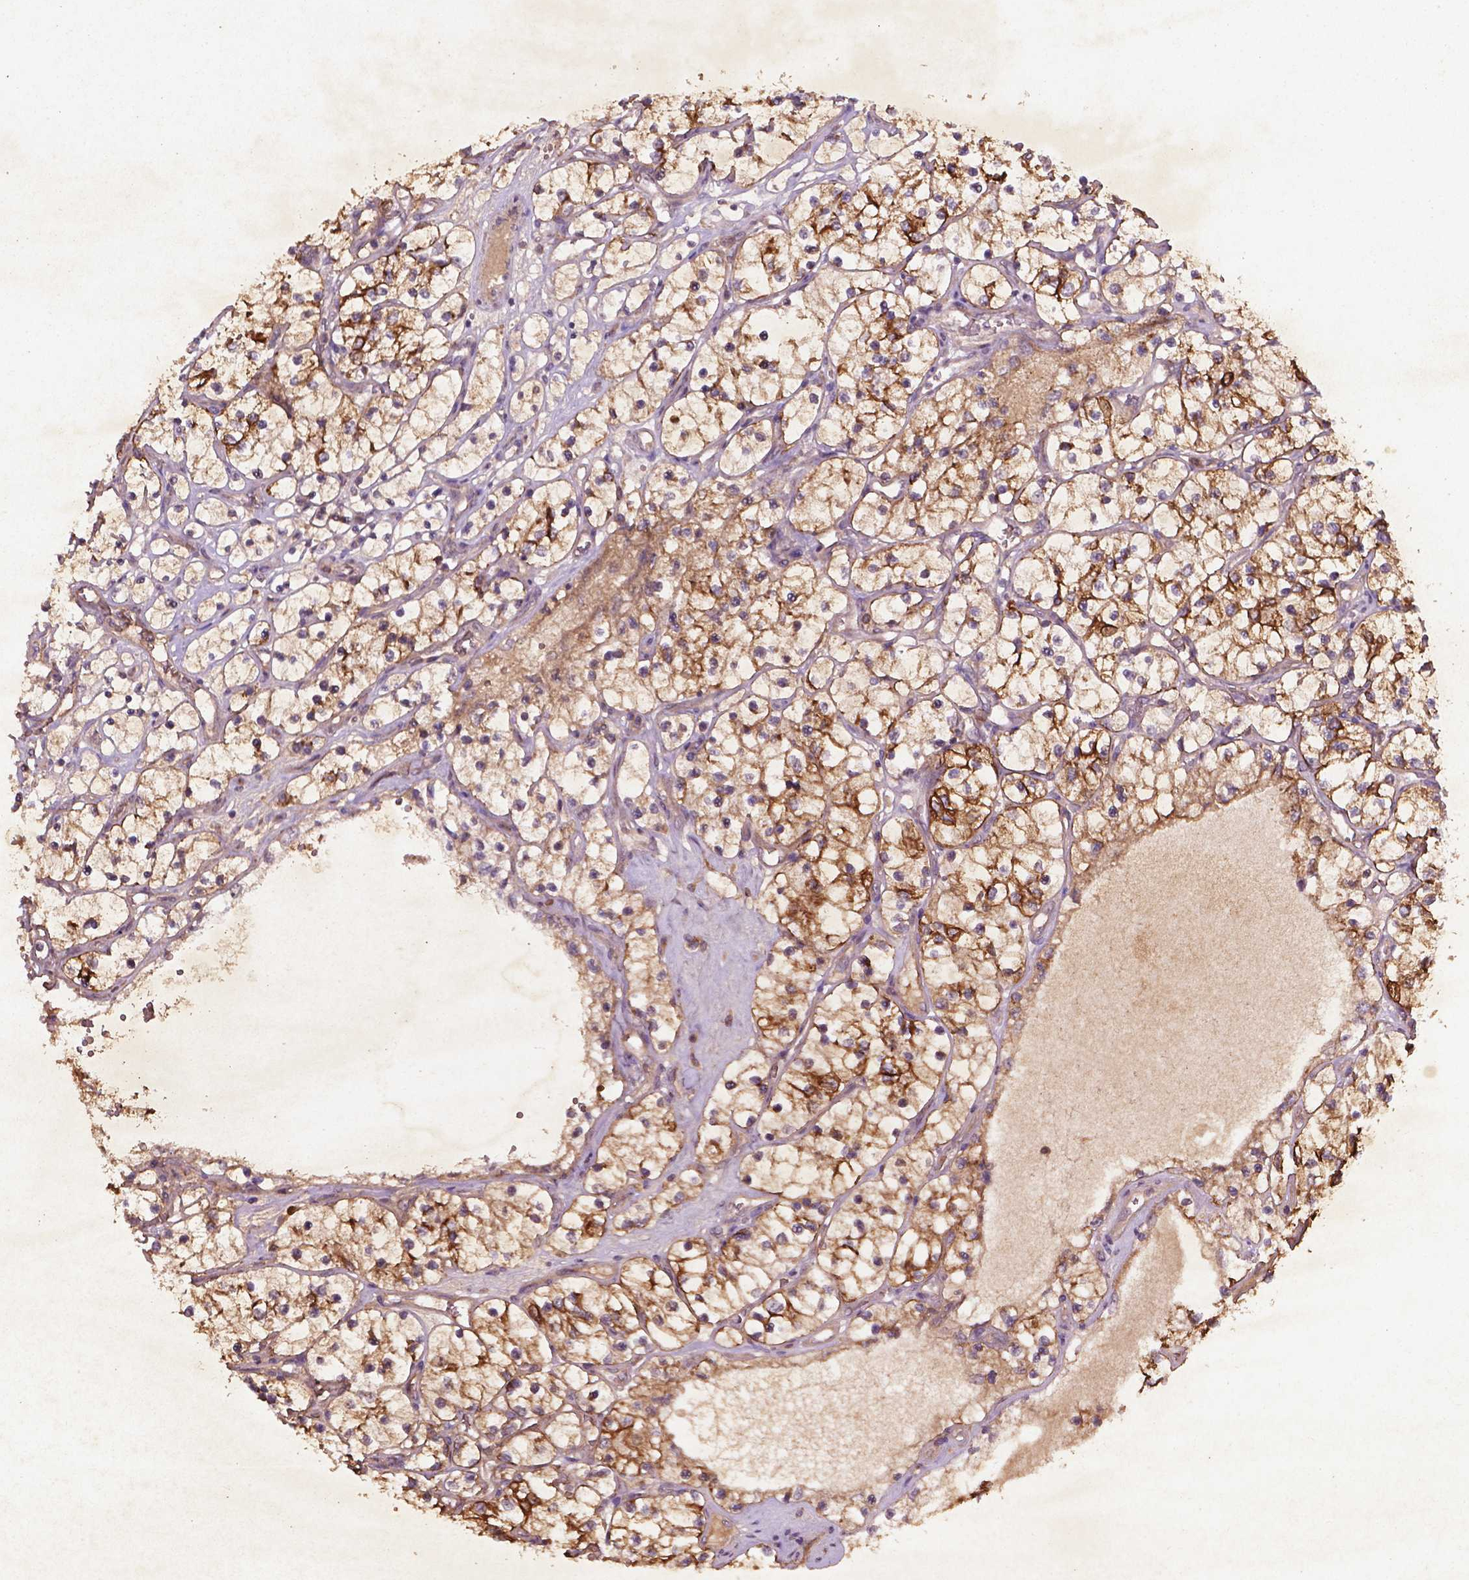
{"staining": {"intensity": "strong", "quantity": ">75%", "location": "cytoplasmic/membranous"}, "tissue": "renal cancer", "cell_type": "Tumor cells", "image_type": "cancer", "snomed": [{"axis": "morphology", "description": "Adenocarcinoma, NOS"}, {"axis": "topography", "description": "Kidney"}], "caption": "High-magnification brightfield microscopy of renal cancer stained with DAB (3,3'-diaminobenzidine) (brown) and counterstained with hematoxylin (blue). tumor cells exhibit strong cytoplasmic/membranous expression is present in approximately>75% of cells. (DAB = brown stain, brightfield microscopy at high magnification).", "gene": "COQ2", "patient": {"sex": "female", "age": 69}}